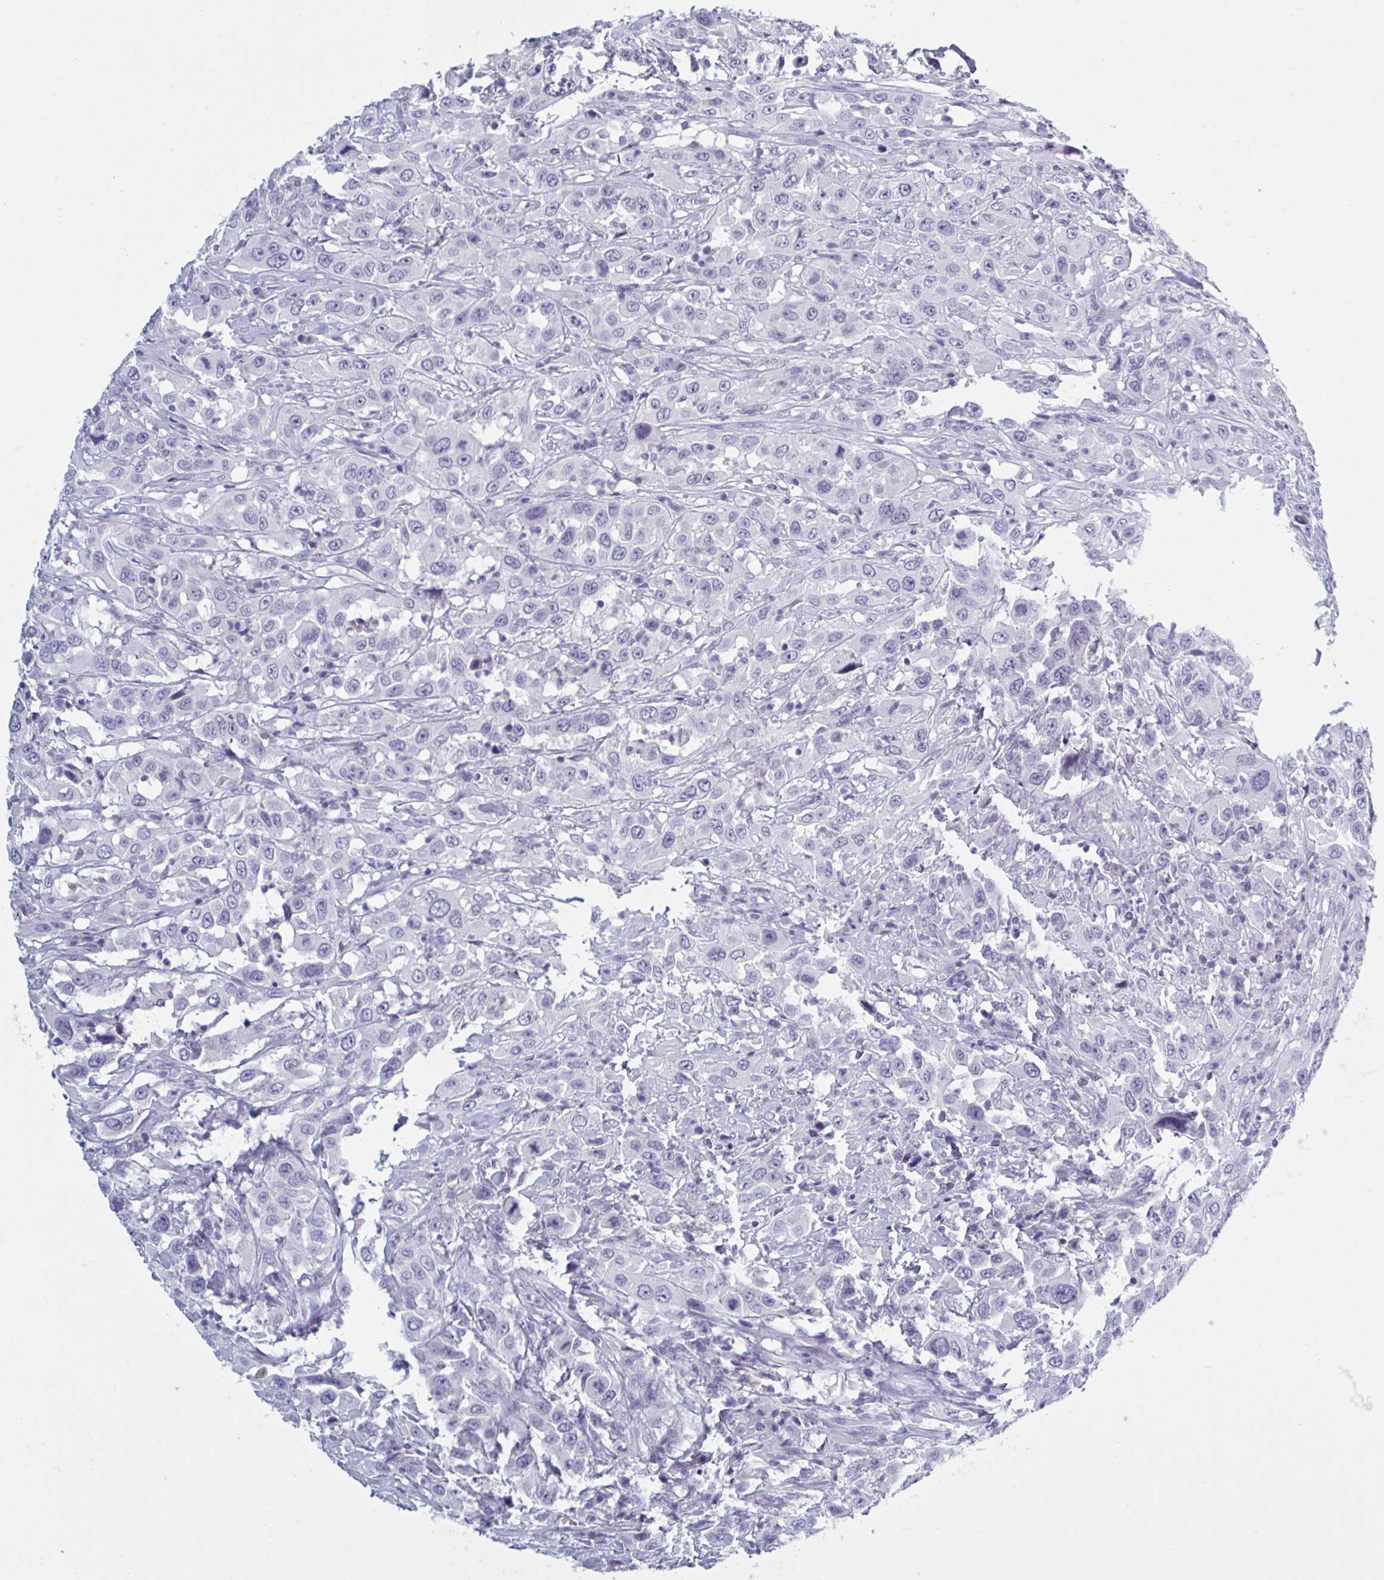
{"staining": {"intensity": "negative", "quantity": "none", "location": "none"}, "tissue": "urothelial cancer", "cell_type": "Tumor cells", "image_type": "cancer", "snomed": [{"axis": "morphology", "description": "Urothelial carcinoma, High grade"}, {"axis": "topography", "description": "Urinary bladder"}], "caption": "Immunohistochemistry histopathology image of human urothelial cancer stained for a protein (brown), which shows no positivity in tumor cells.", "gene": "NDUFC2", "patient": {"sex": "male", "age": 61}}